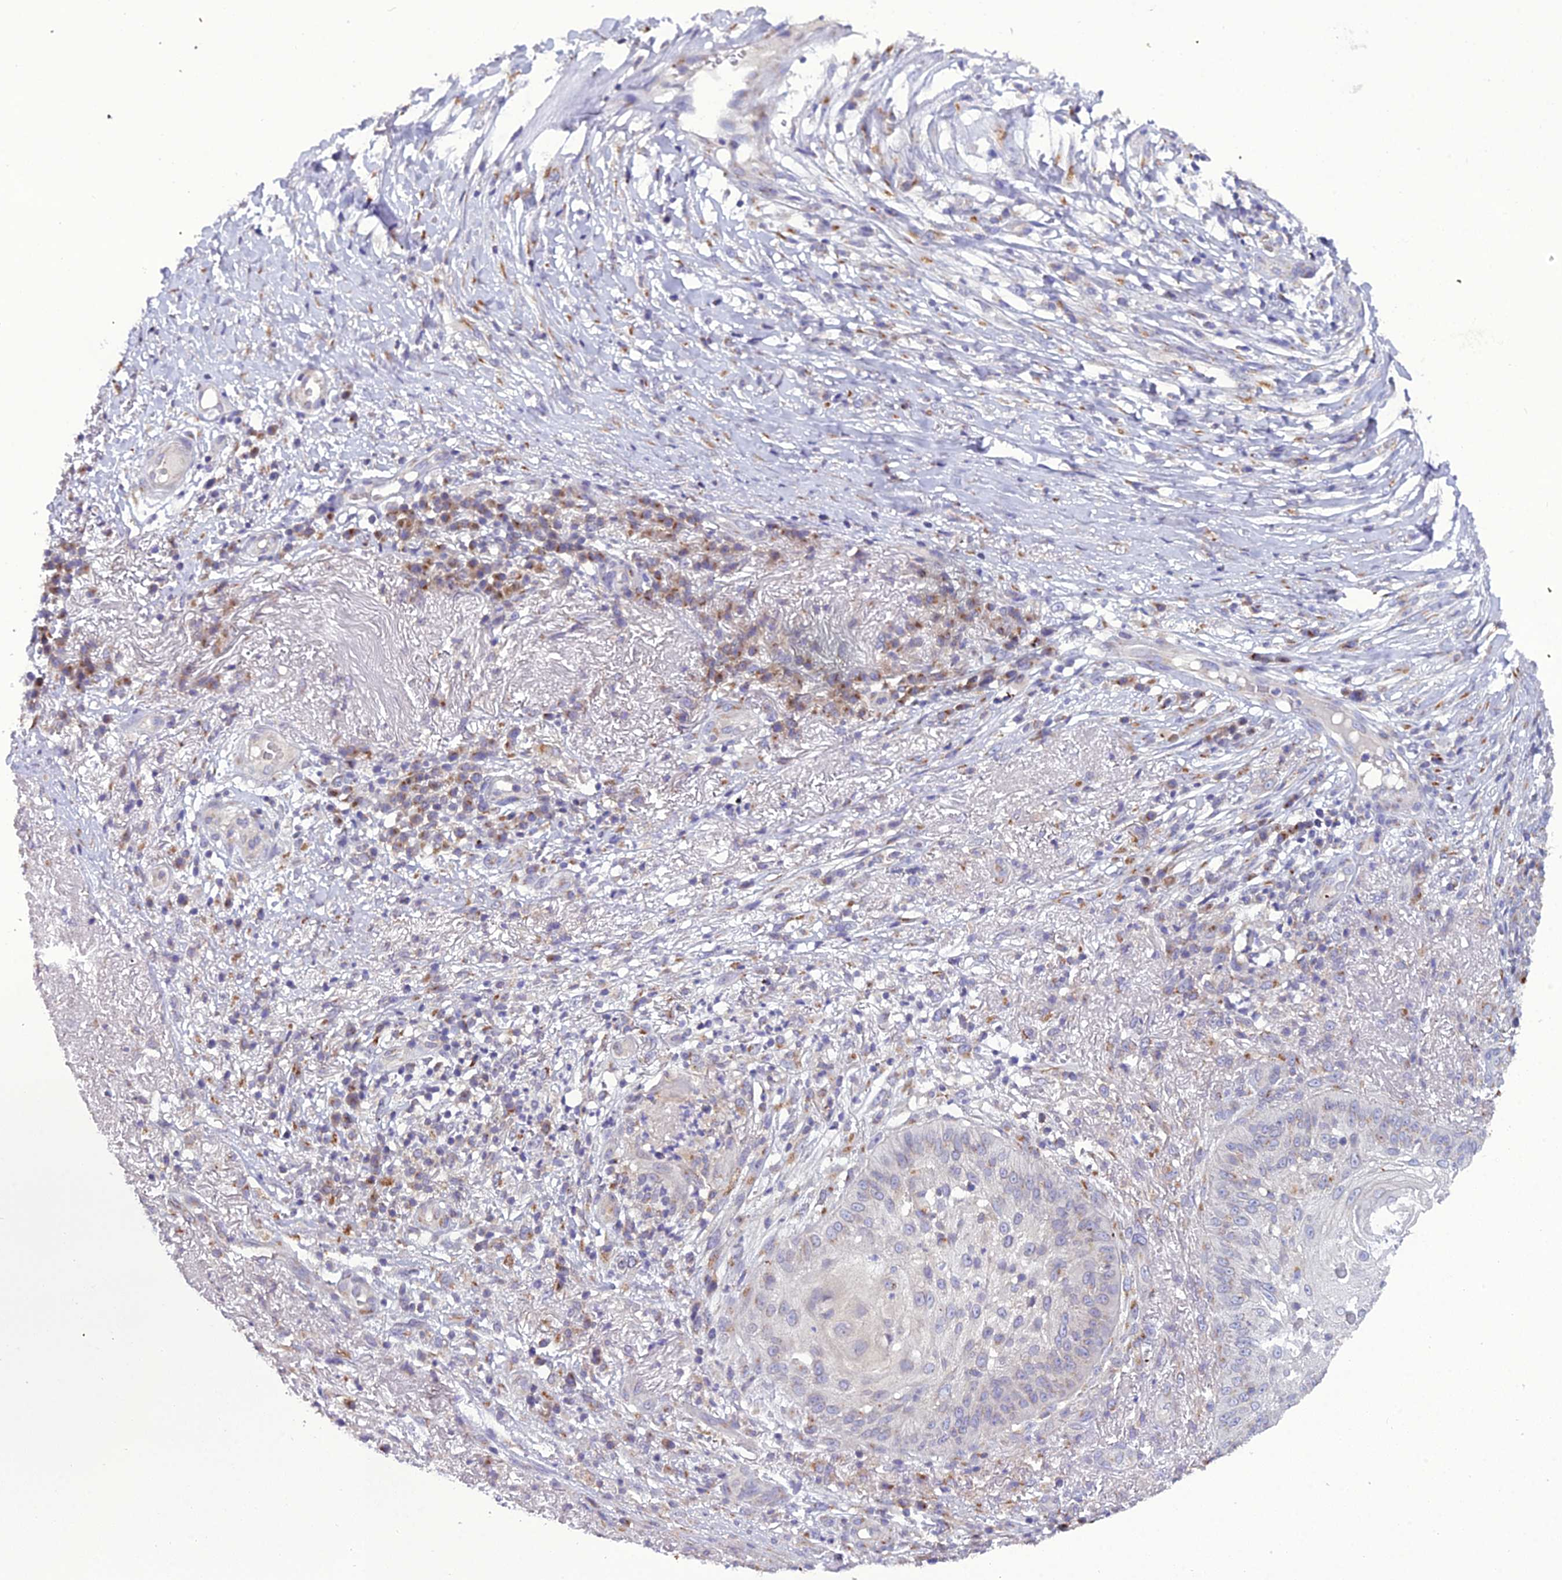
{"staining": {"intensity": "negative", "quantity": "none", "location": "none"}, "tissue": "skin cancer", "cell_type": "Tumor cells", "image_type": "cancer", "snomed": [{"axis": "morphology", "description": "Squamous cell carcinoma, NOS"}, {"axis": "topography", "description": "Skin"}], "caption": "Photomicrograph shows no significant protein staining in tumor cells of squamous cell carcinoma (skin).", "gene": "GOLPH3", "patient": {"sex": "male", "age": 70}}